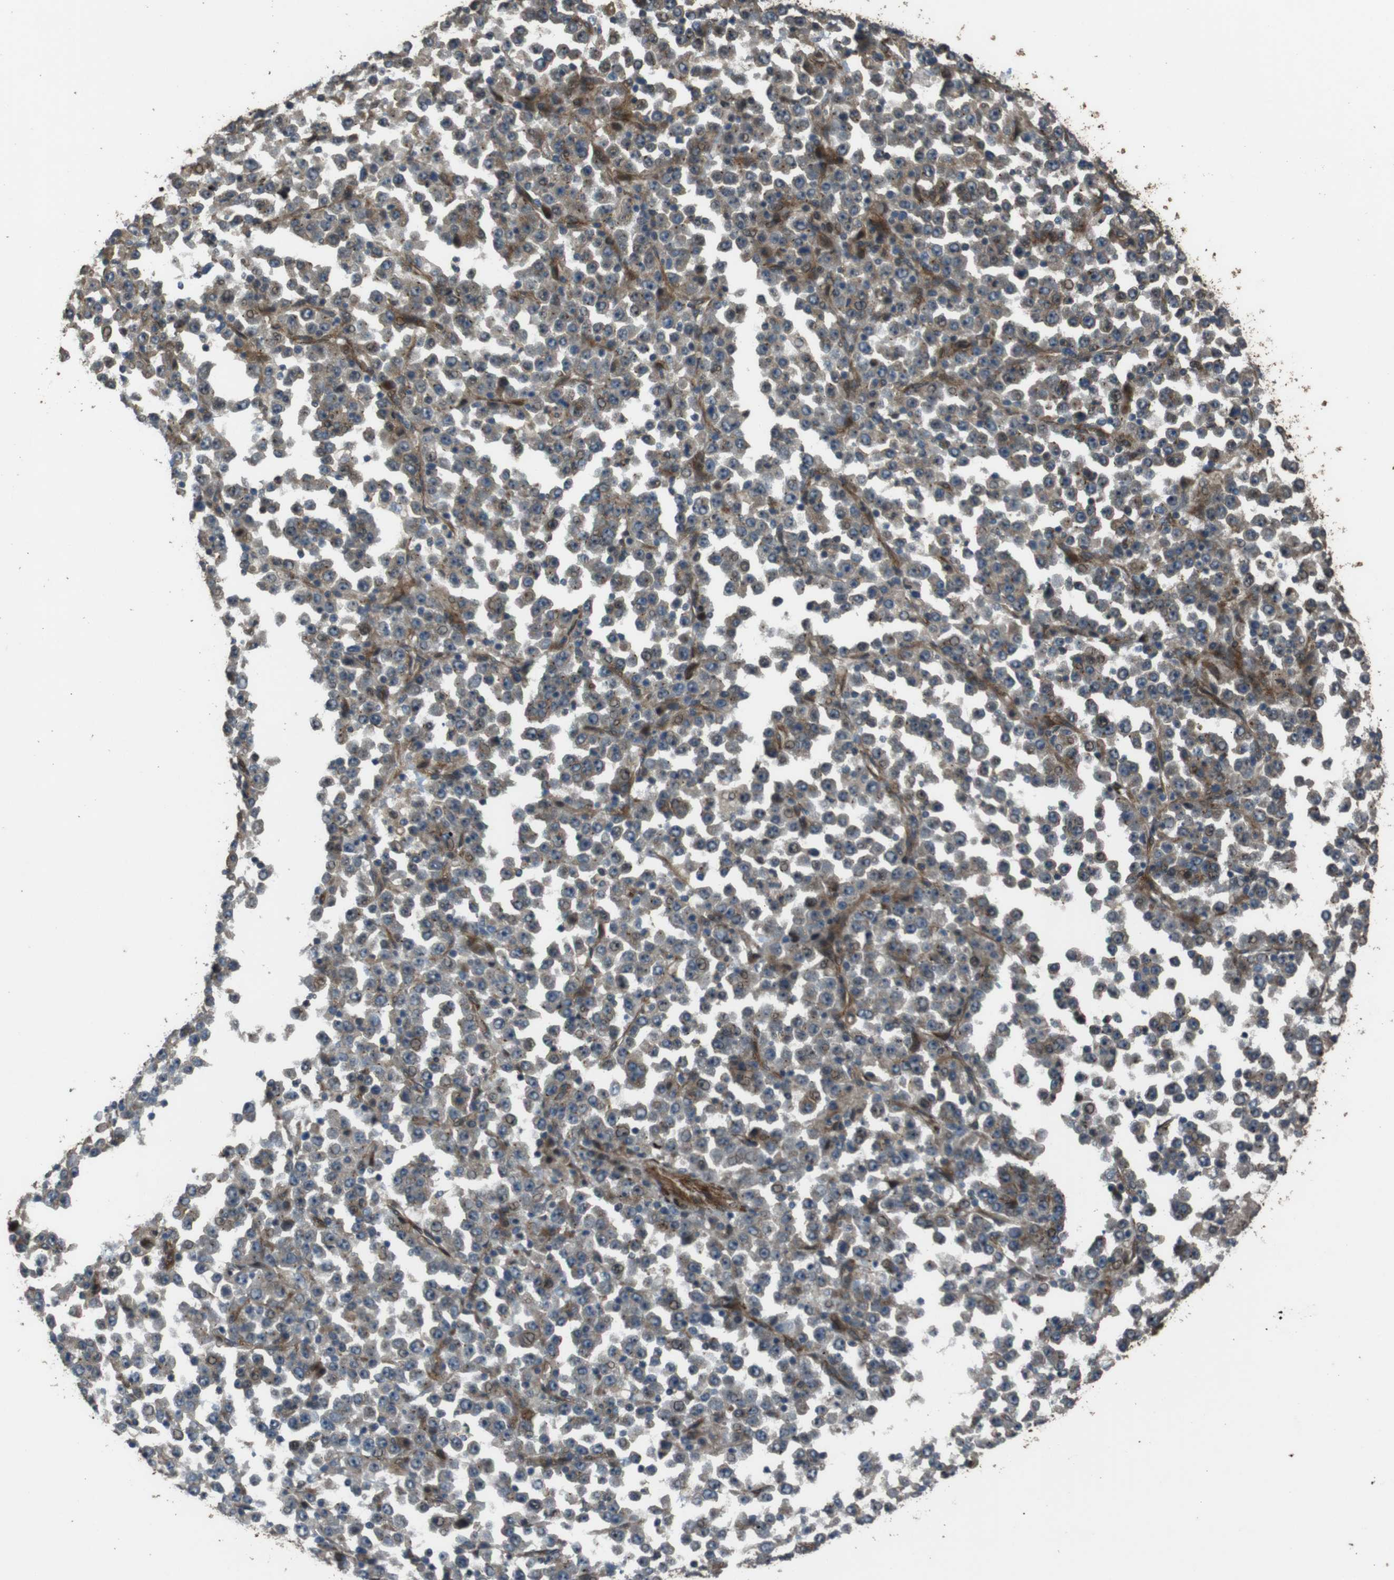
{"staining": {"intensity": "weak", "quantity": "25%-75%", "location": "cytoplasmic/membranous"}, "tissue": "stomach cancer", "cell_type": "Tumor cells", "image_type": "cancer", "snomed": [{"axis": "morphology", "description": "Normal tissue, NOS"}, {"axis": "morphology", "description": "Adenocarcinoma, NOS"}, {"axis": "topography", "description": "Stomach, upper"}, {"axis": "topography", "description": "Stomach"}], "caption": "Immunohistochemistry (IHC) photomicrograph of neoplastic tissue: human stomach adenocarcinoma stained using immunohistochemistry (IHC) reveals low levels of weak protein expression localized specifically in the cytoplasmic/membranous of tumor cells, appearing as a cytoplasmic/membranous brown color.", "gene": "MSRB3", "patient": {"sex": "male", "age": 59}}